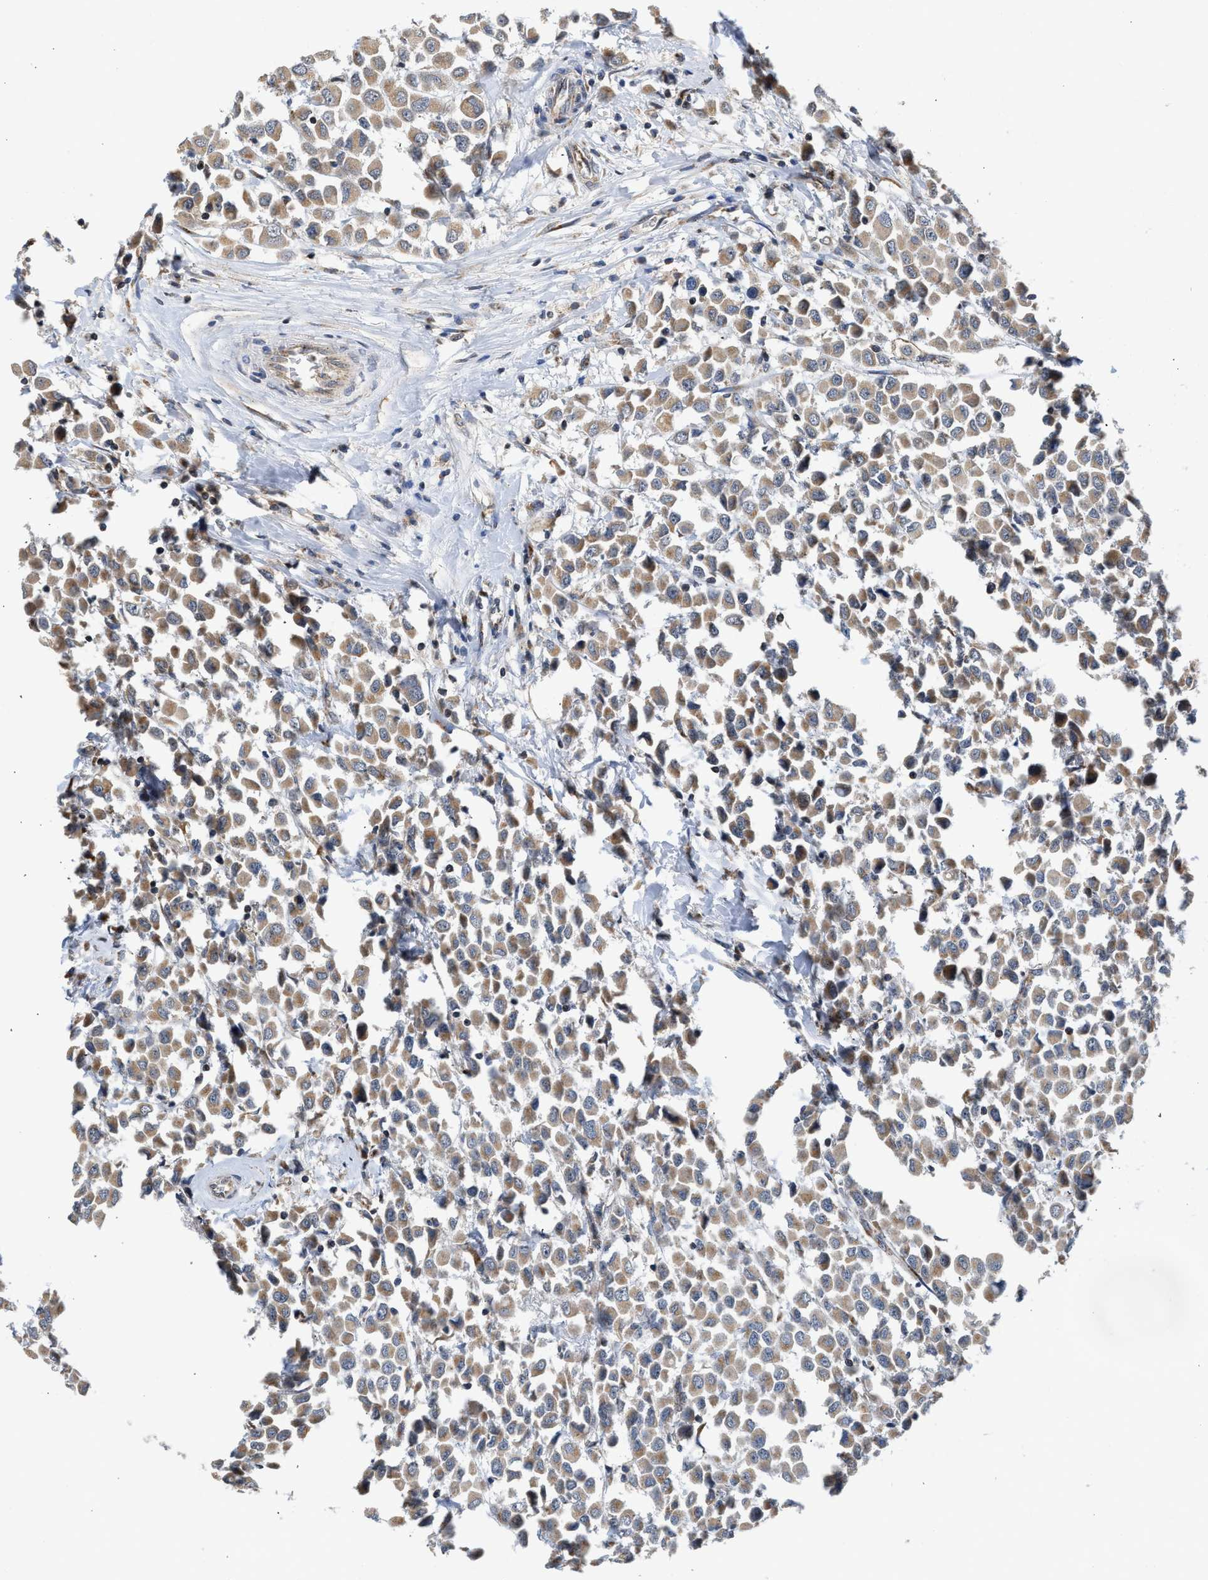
{"staining": {"intensity": "weak", "quantity": ">75%", "location": "cytoplasmic/membranous"}, "tissue": "breast cancer", "cell_type": "Tumor cells", "image_type": "cancer", "snomed": [{"axis": "morphology", "description": "Duct carcinoma"}, {"axis": "topography", "description": "Breast"}], "caption": "Immunohistochemical staining of human breast infiltrating ductal carcinoma demonstrates weak cytoplasmic/membranous protein expression in approximately >75% of tumor cells.", "gene": "PIM1", "patient": {"sex": "female", "age": 61}}